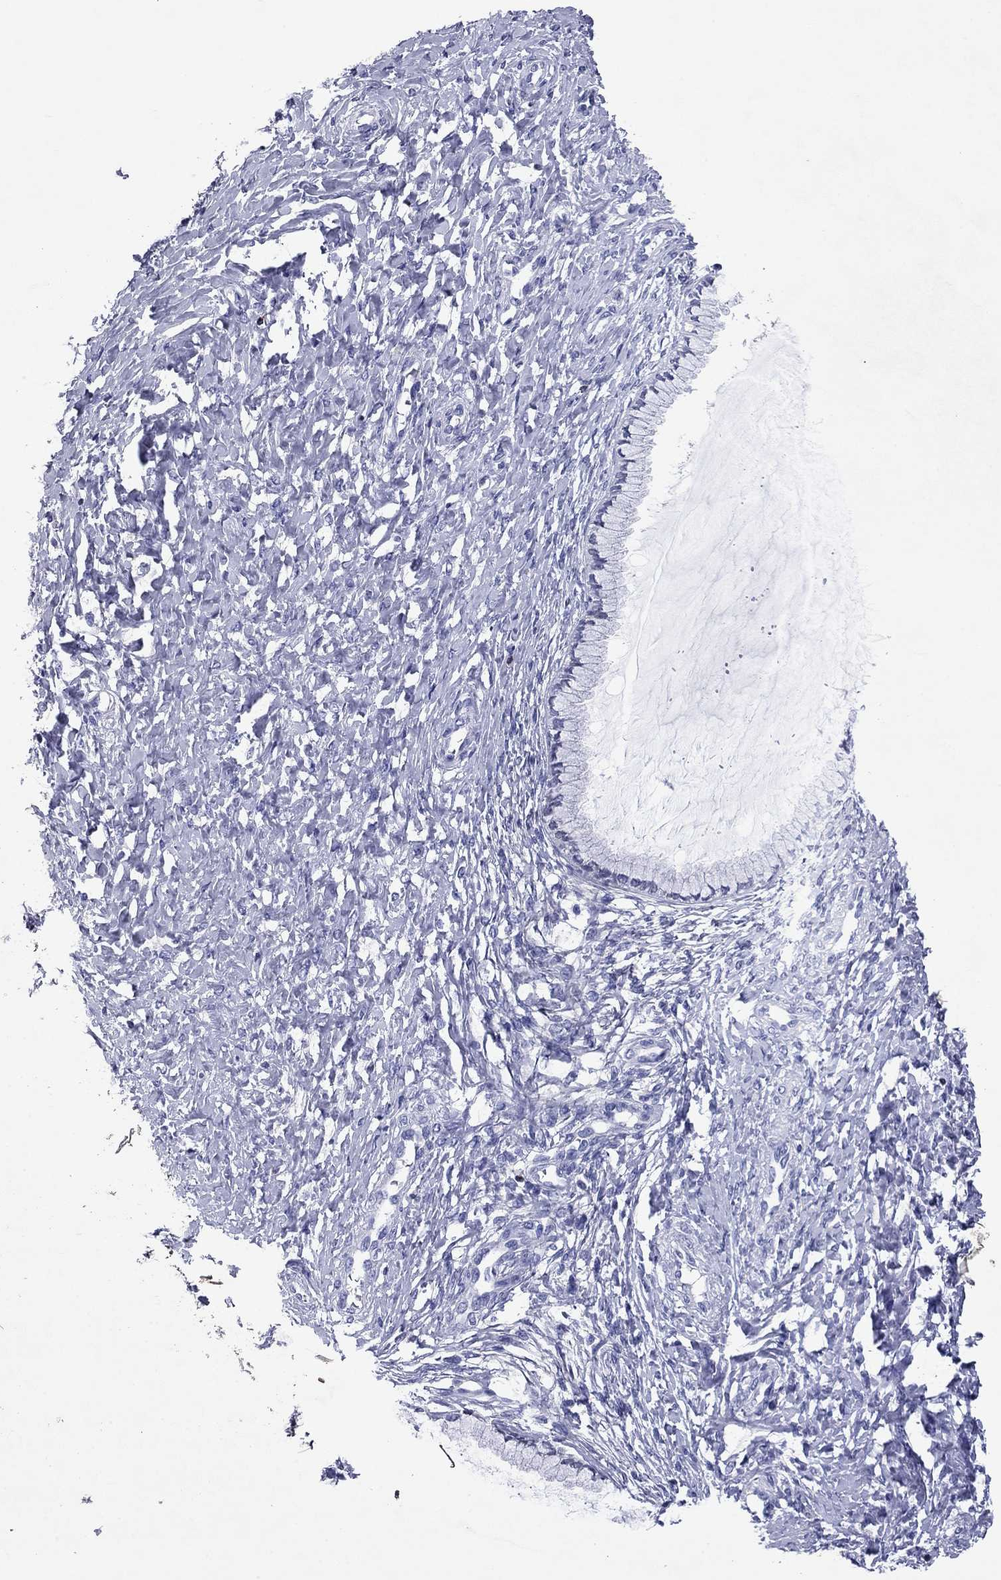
{"staining": {"intensity": "negative", "quantity": "none", "location": "none"}, "tissue": "cervix", "cell_type": "Glandular cells", "image_type": "normal", "snomed": [{"axis": "morphology", "description": "Normal tissue, NOS"}, {"axis": "topography", "description": "Cervix"}], "caption": "DAB (3,3'-diaminobenzidine) immunohistochemical staining of normal cervix displays no significant expression in glandular cells. Nuclei are stained in blue.", "gene": "GZMK", "patient": {"sex": "female", "age": 37}}